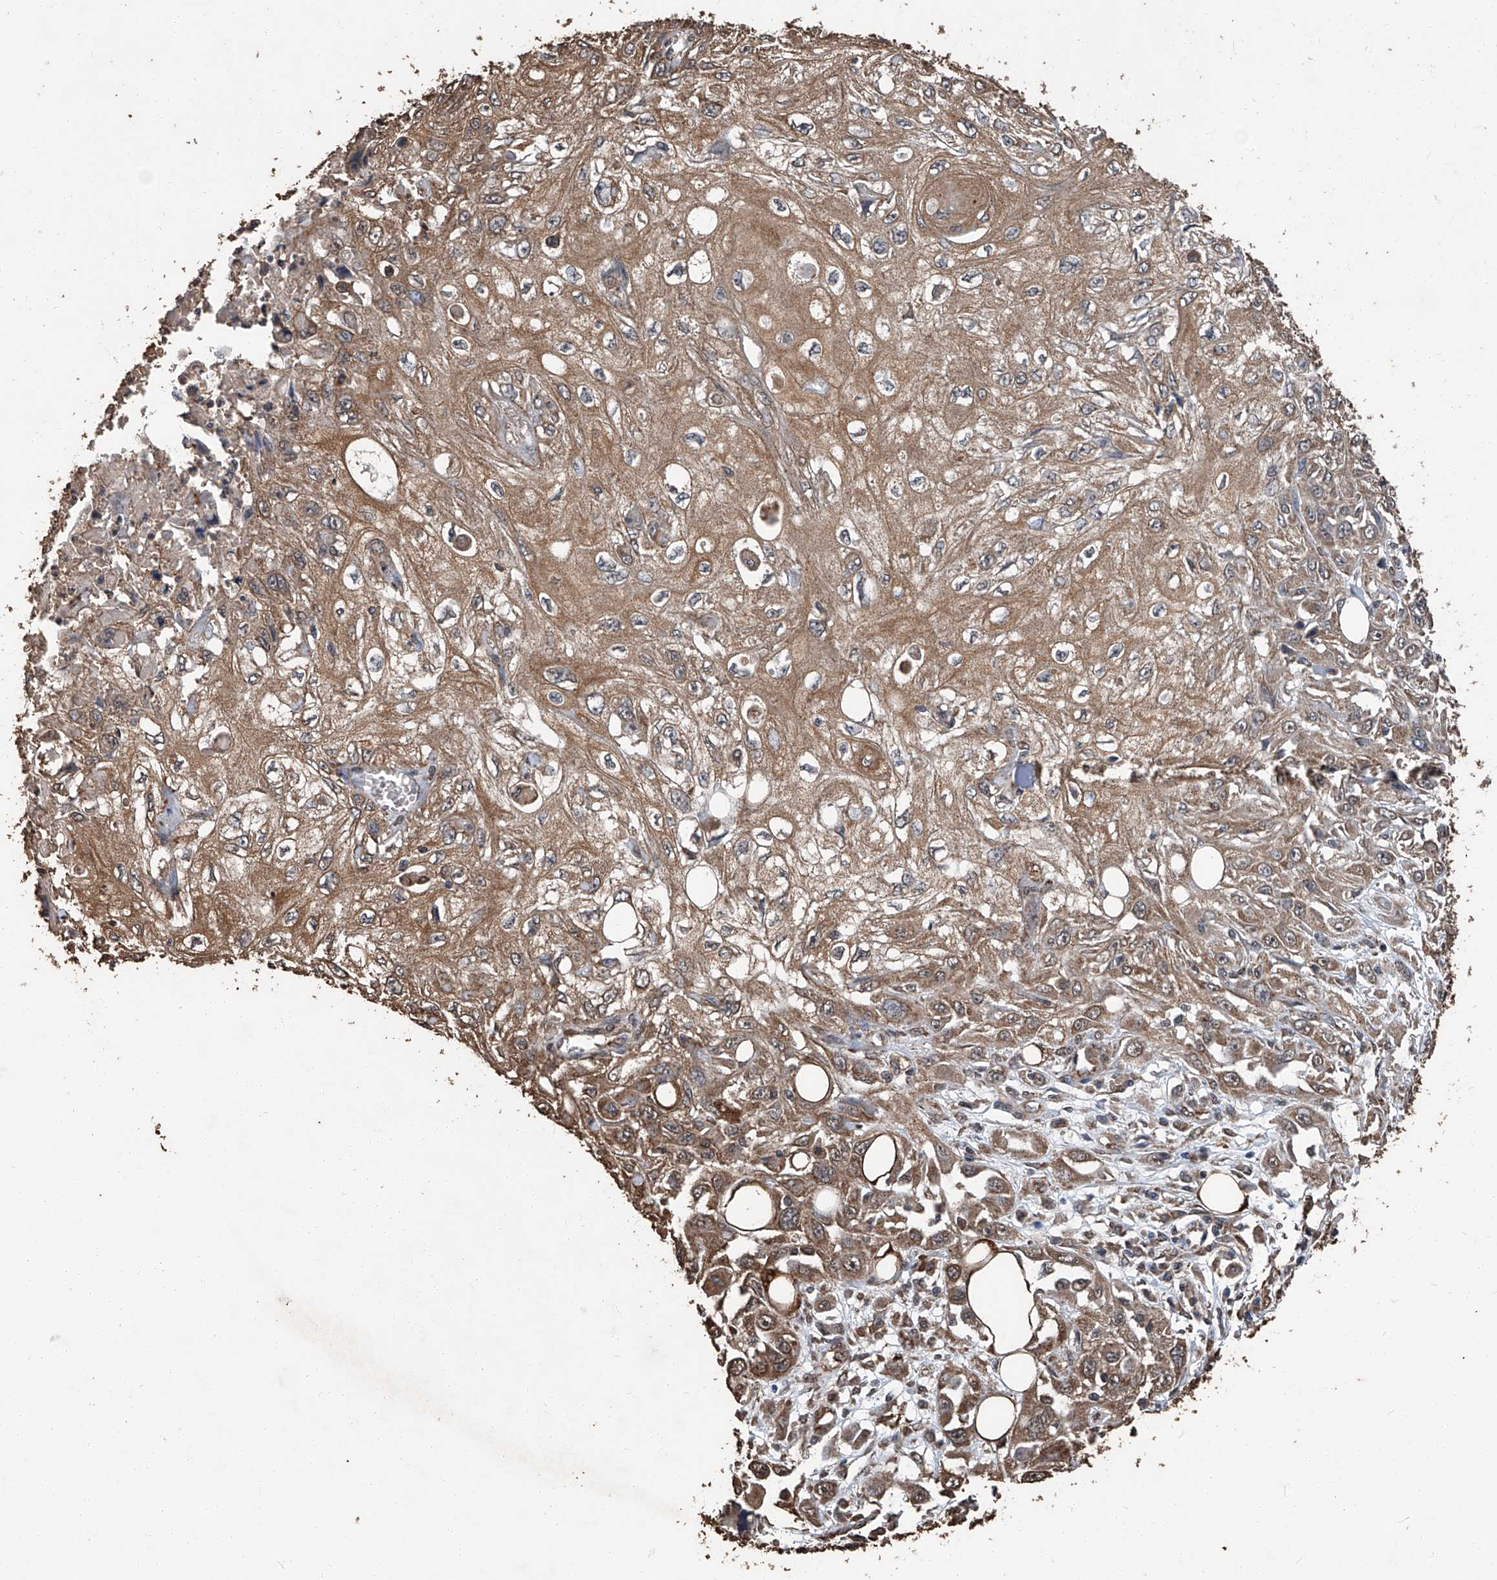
{"staining": {"intensity": "moderate", "quantity": ">75%", "location": "cytoplasmic/membranous"}, "tissue": "skin cancer", "cell_type": "Tumor cells", "image_type": "cancer", "snomed": [{"axis": "morphology", "description": "Squamous cell carcinoma, NOS"}, {"axis": "topography", "description": "Skin"}], "caption": "Protein expression analysis of human skin cancer reveals moderate cytoplasmic/membranous positivity in about >75% of tumor cells.", "gene": "STARD7", "patient": {"sex": "male", "age": 75}}